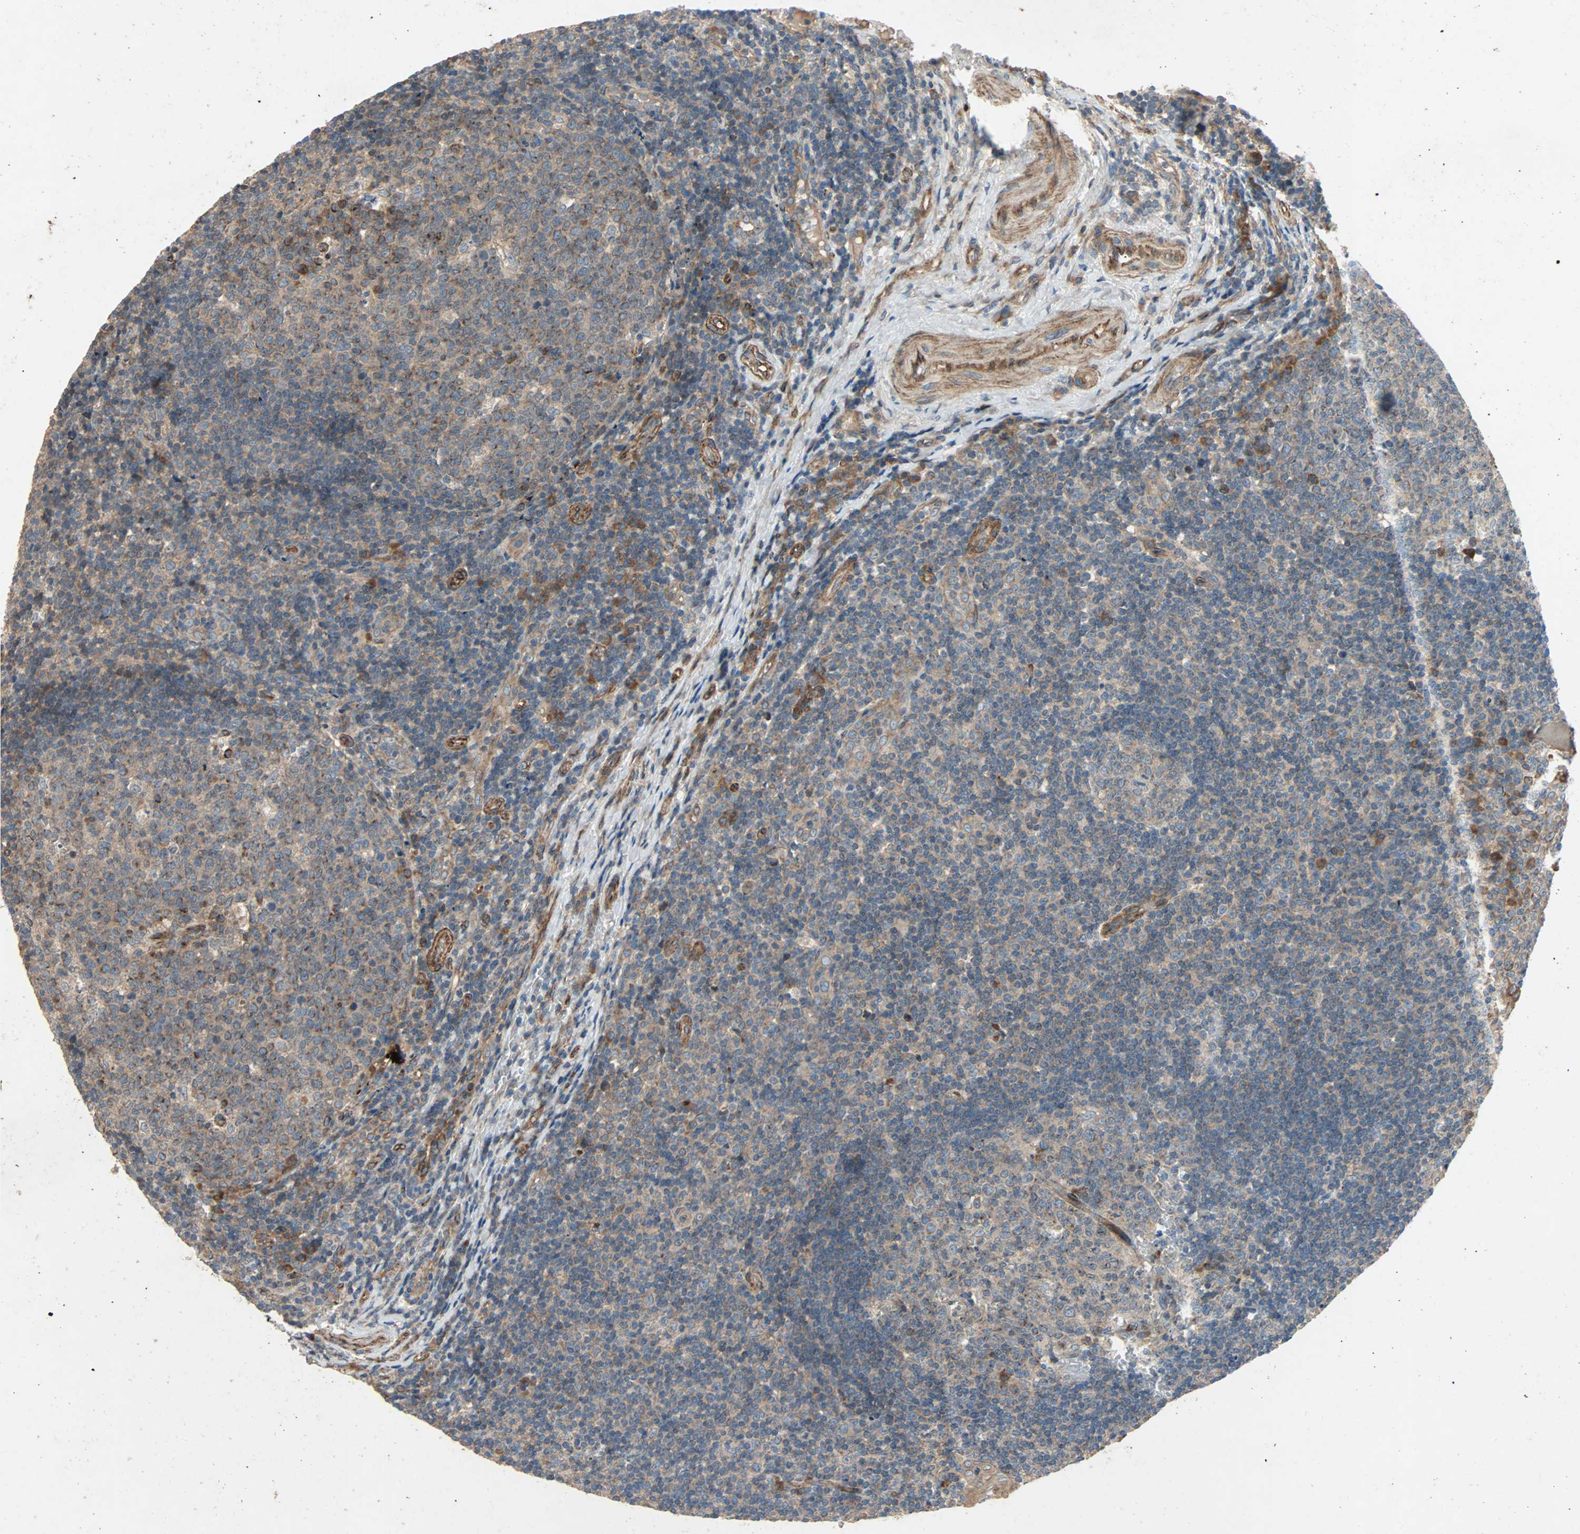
{"staining": {"intensity": "moderate", "quantity": "25%-75%", "location": "cytoplasmic/membranous"}, "tissue": "tonsil", "cell_type": "Germinal center cells", "image_type": "normal", "snomed": [{"axis": "morphology", "description": "Normal tissue, NOS"}, {"axis": "topography", "description": "Tonsil"}], "caption": "Immunohistochemistry (IHC) (DAB) staining of benign human tonsil exhibits moderate cytoplasmic/membranous protein expression in about 25%-75% of germinal center cells. (Stains: DAB (3,3'-diaminobenzidine) in brown, nuclei in blue, Microscopy: brightfield microscopy at high magnification).", "gene": "XYLT1", "patient": {"sex": "female", "age": 40}}